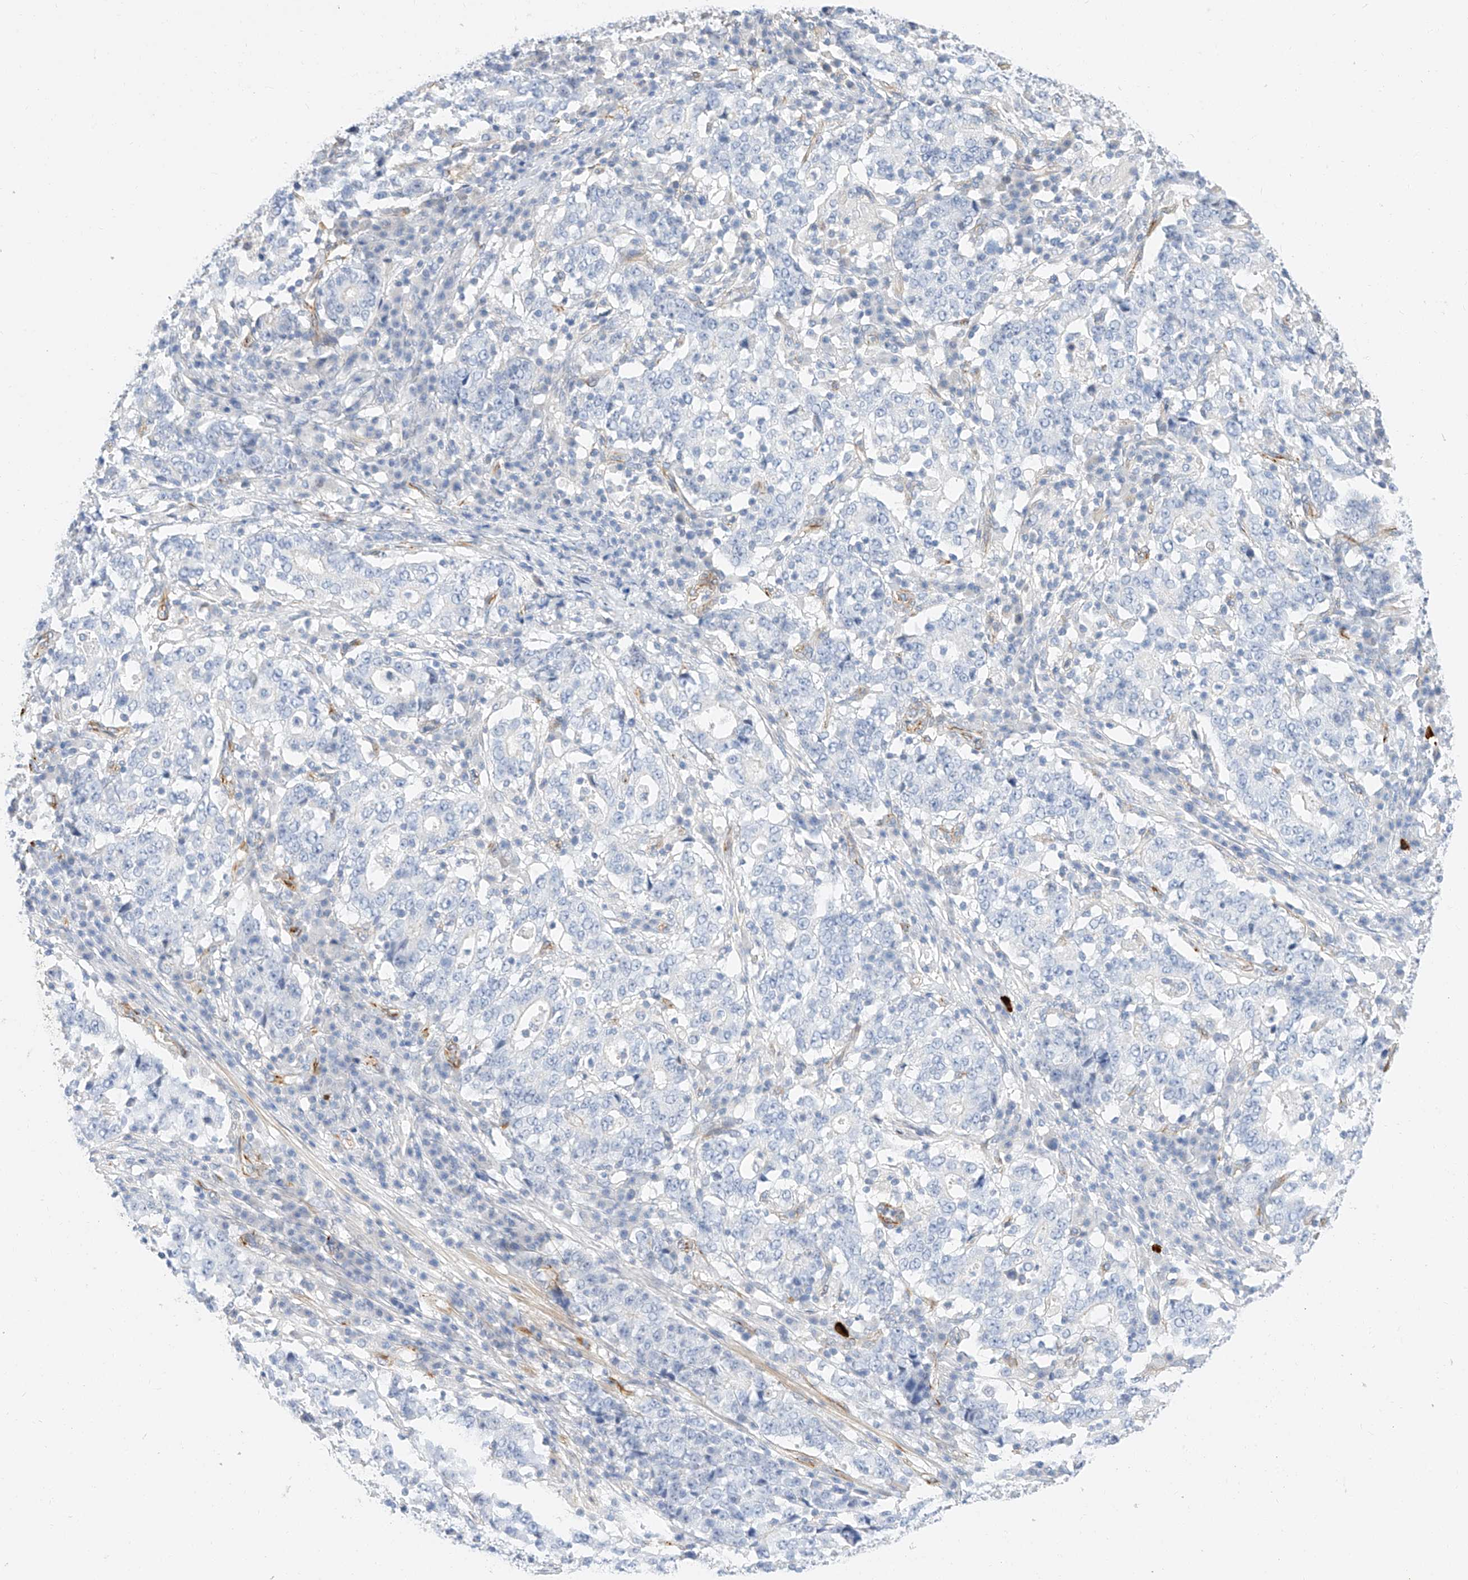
{"staining": {"intensity": "negative", "quantity": "none", "location": "none"}, "tissue": "stomach cancer", "cell_type": "Tumor cells", "image_type": "cancer", "snomed": [{"axis": "morphology", "description": "Adenocarcinoma, NOS"}, {"axis": "topography", "description": "Stomach"}], "caption": "Immunohistochemistry (IHC) photomicrograph of human stomach adenocarcinoma stained for a protein (brown), which shows no staining in tumor cells.", "gene": "CDCP2", "patient": {"sex": "male", "age": 59}}